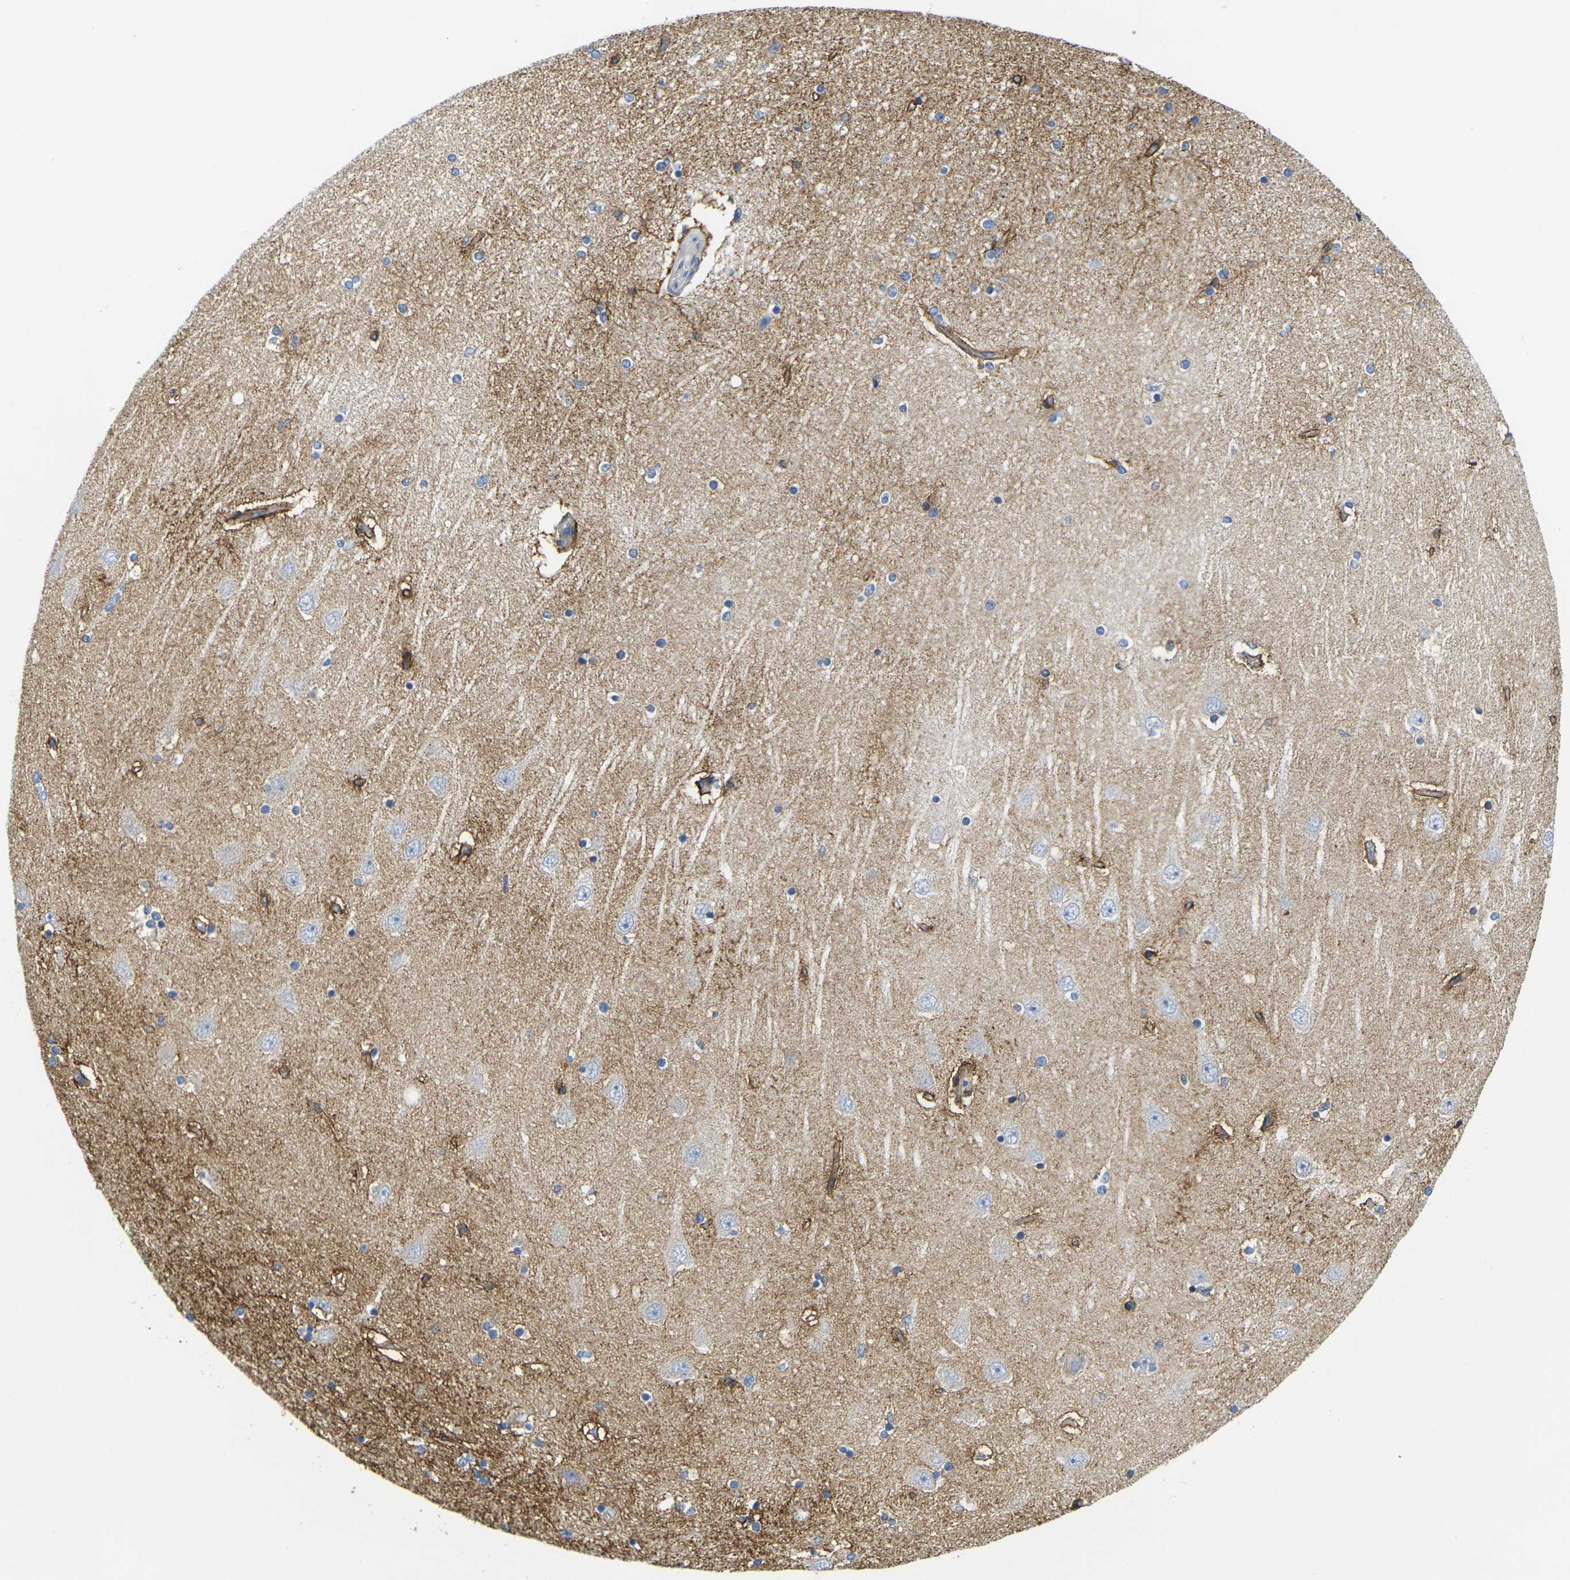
{"staining": {"intensity": "moderate", "quantity": "<25%", "location": "cytoplasmic/membranous"}, "tissue": "hippocampus", "cell_type": "Glial cells", "image_type": "normal", "snomed": [{"axis": "morphology", "description": "Normal tissue, NOS"}, {"axis": "topography", "description": "Hippocampus"}], "caption": "Hippocampus stained with immunohistochemistry (IHC) exhibits moderate cytoplasmic/membranous expression in approximately <25% of glial cells. Nuclei are stained in blue.", "gene": "OTOF", "patient": {"sex": "female", "age": 54}}